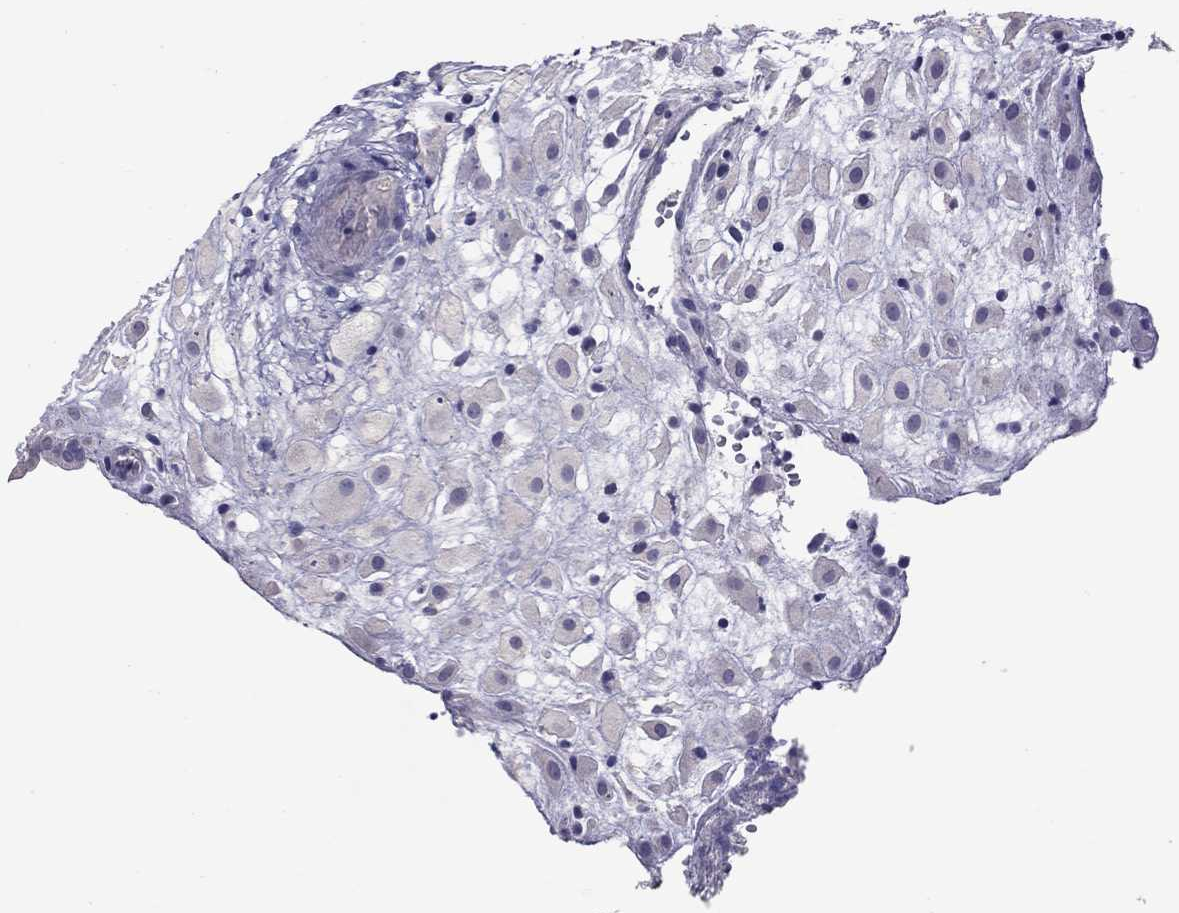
{"staining": {"intensity": "negative", "quantity": "none", "location": "none"}, "tissue": "placenta", "cell_type": "Decidual cells", "image_type": "normal", "snomed": [{"axis": "morphology", "description": "Normal tissue, NOS"}, {"axis": "topography", "description": "Placenta"}], "caption": "Immunohistochemistry (IHC) histopathology image of normal human placenta stained for a protein (brown), which exhibits no positivity in decidual cells.", "gene": "CFAP91", "patient": {"sex": "female", "age": 24}}